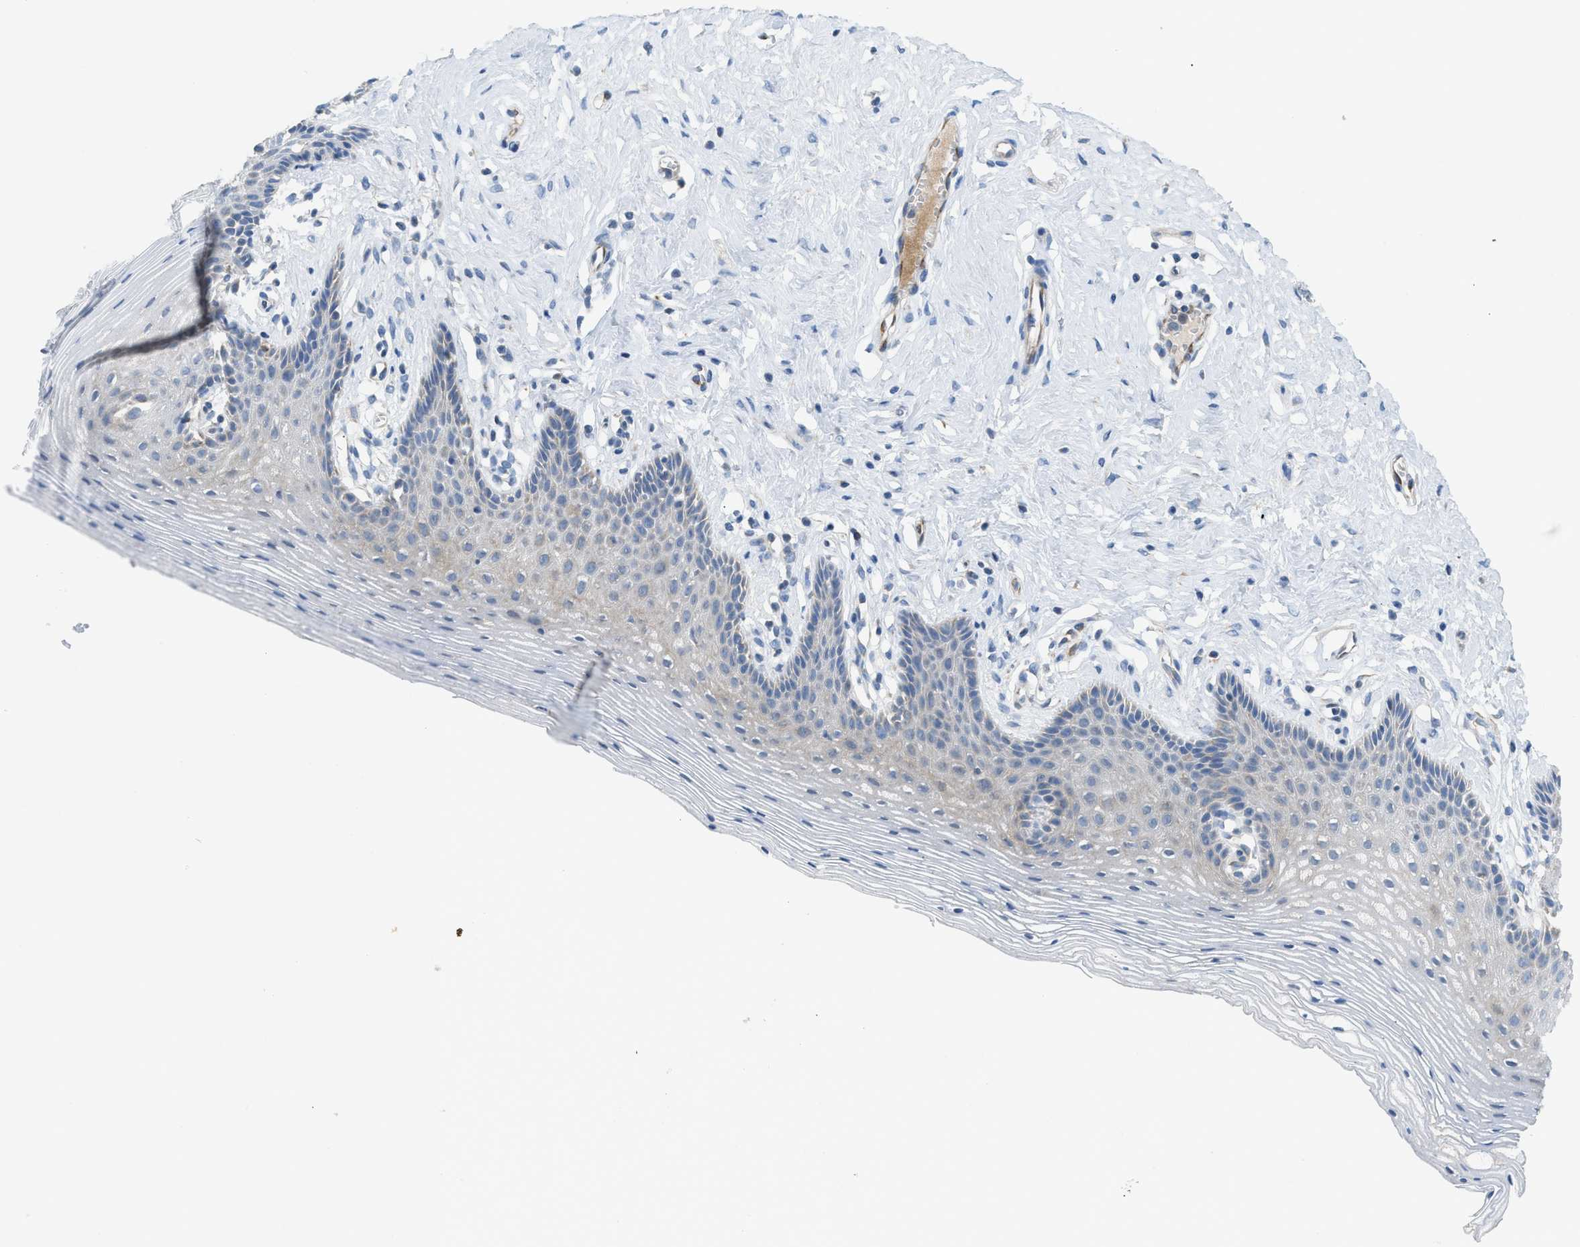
{"staining": {"intensity": "weak", "quantity": "<25%", "location": "cytoplasmic/membranous"}, "tissue": "vagina", "cell_type": "Squamous epithelial cells", "image_type": "normal", "snomed": [{"axis": "morphology", "description": "Normal tissue, NOS"}, {"axis": "topography", "description": "Vagina"}], "caption": "IHC of benign vagina shows no expression in squamous epithelial cells.", "gene": "GOT2", "patient": {"sex": "female", "age": 32}}